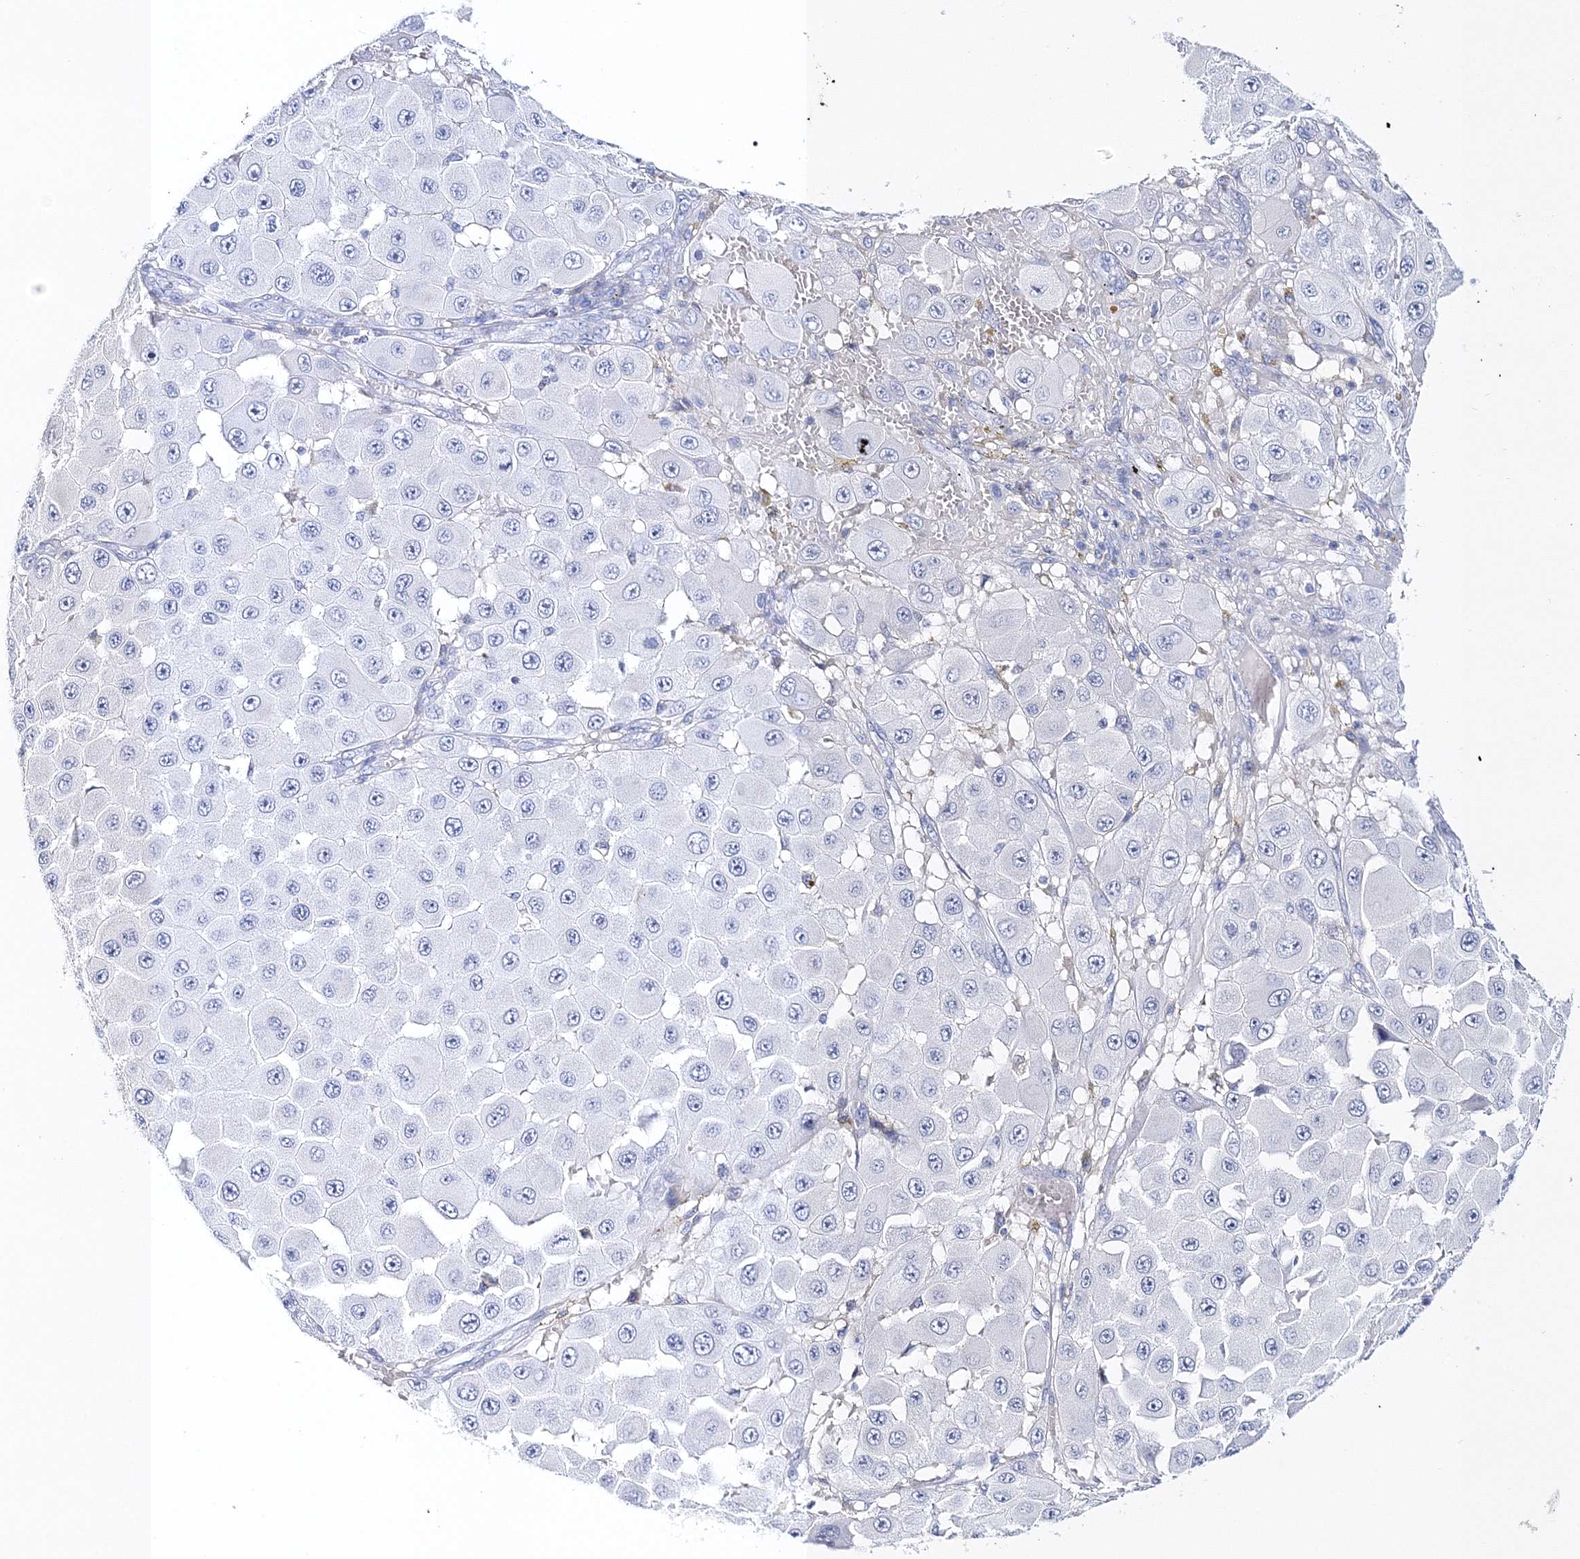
{"staining": {"intensity": "negative", "quantity": "none", "location": "none"}, "tissue": "melanoma", "cell_type": "Tumor cells", "image_type": "cancer", "snomed": [{"axis": "morphology", "description": "Malignant melanoma, NOS"}, {"axis": "topography", "description": "Skin"}], "caption": "Immunohistochemical staining of human melanoma displays no significant expression in tumor cells.", "gene": "MYOZ2", "patient": {"sex": "female", "age": 81}}